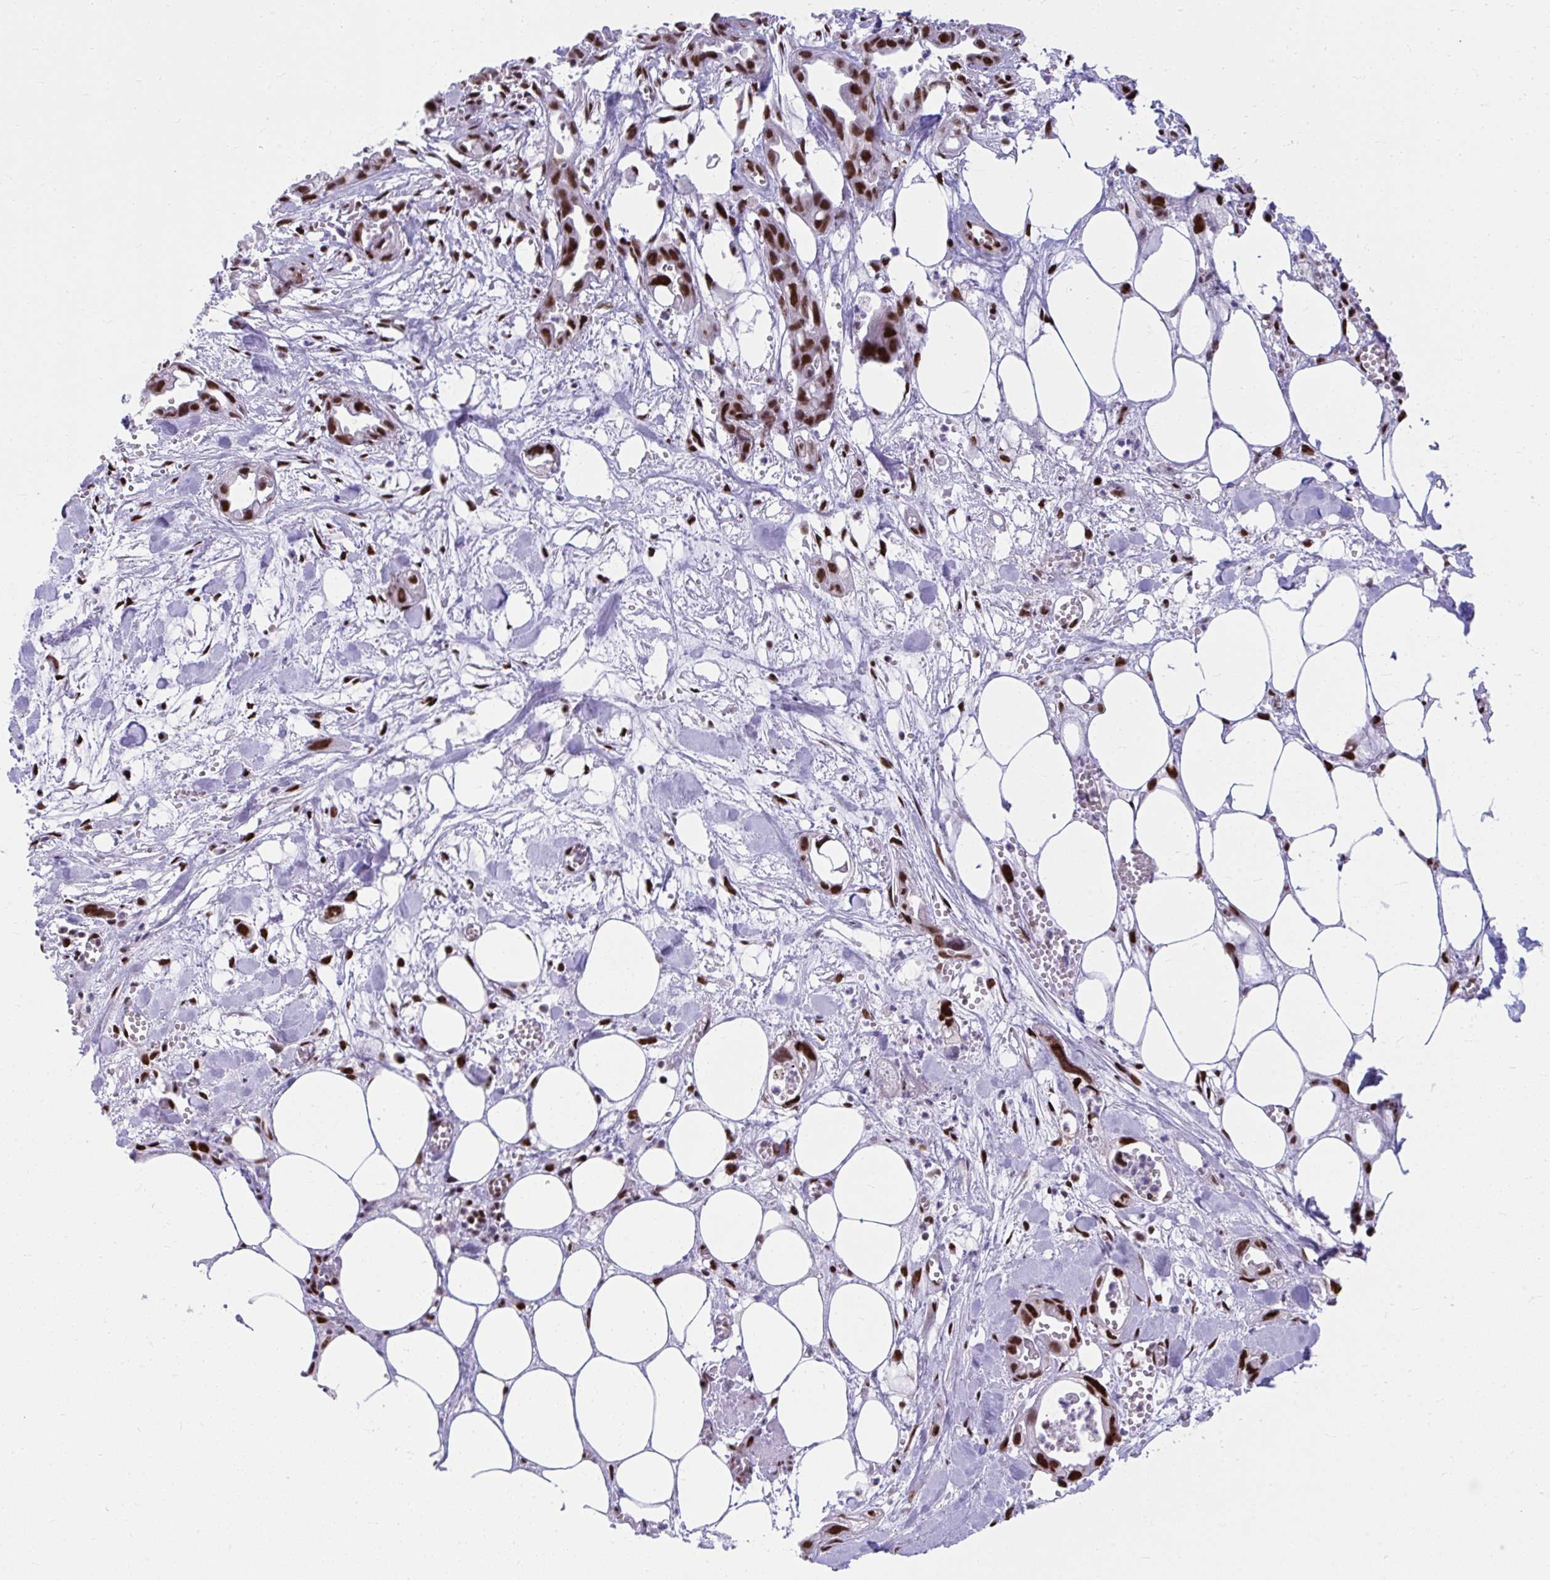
{"staining": {"intensity": "strong", "quantity": ">75%", "location": "nuclear"}, "tissue": "pancreatic cancer", "cell_type": "Tumor cells", "image_type": "cancer", "snomed": [{"axis": "morphology", "description": "Adenocarcinoma, NOS"}, {"axis": "topography", "description": "Pancreas"}], "caption": "This is an image of IHC staining of adenocarcinoma (pancreatic), which shows strong expression in the nuclear of tumor cells.", "gene": "SLC35C2", "patient": {"sex": "female", "age": 73}}